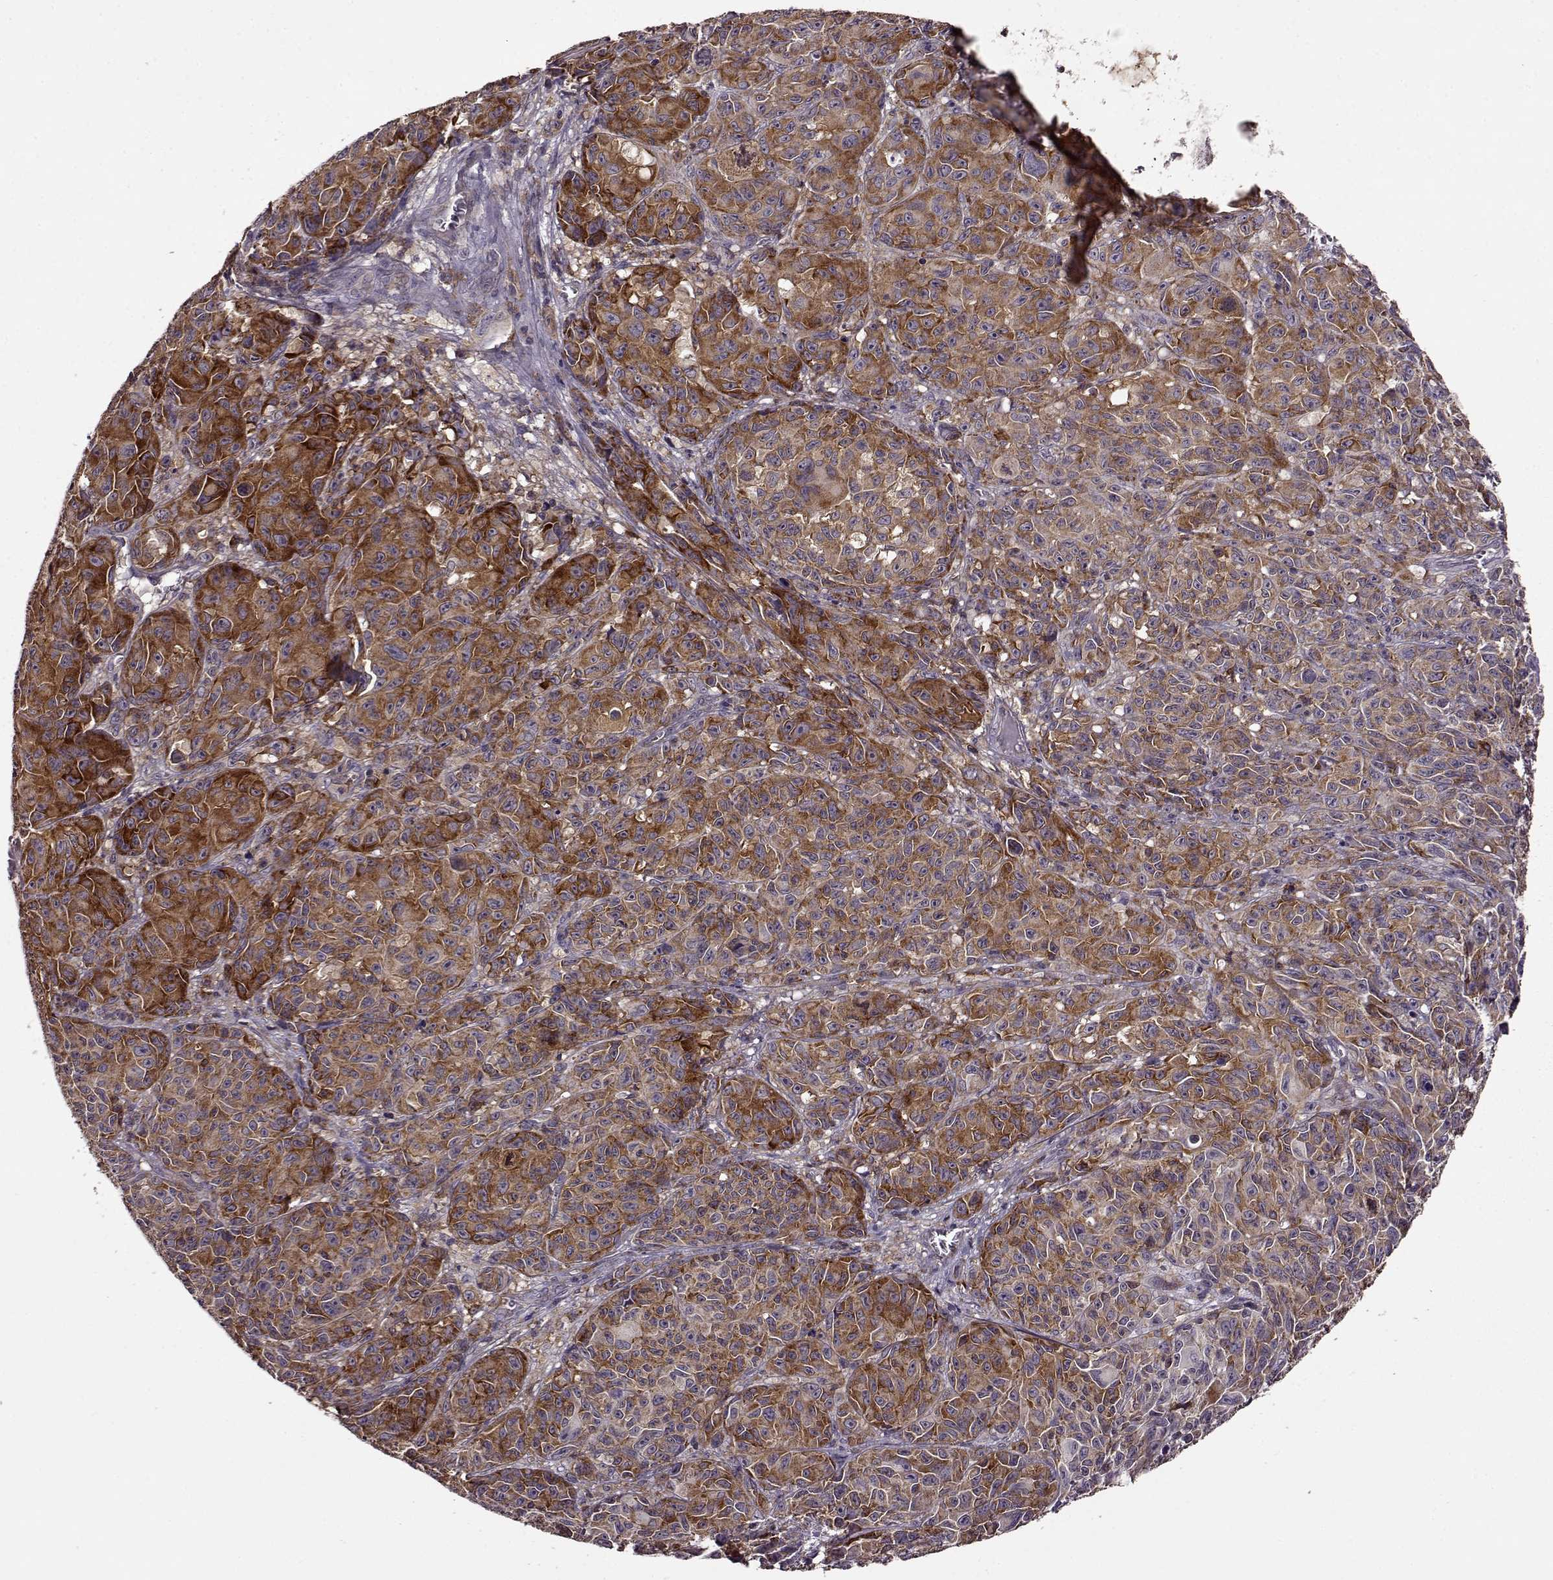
{"staining": {"intensity": "strong", "quantity": ">75%", "location": "cytoplasmic/membranous"}, "tissue": "melanoma", "cell_type": "Tumor cells", "image_type": "cancer", "snomed": [{"axis": "morphology", "description": "Malignant melanoma, NOS"}, {"axis": "topography", "description": "Vulva, labia, clitoris and Bartholin´s gland, NO"}], "caption": "This photomicrograph demonstrates immunohistochemistry (IHC) staining of human melanoma, with high strong cytoplasmic/membranous positivity in about >75% of tumor cells.", "gene": "MTSS1", "patient": {"sex": "female", "age": 75}}